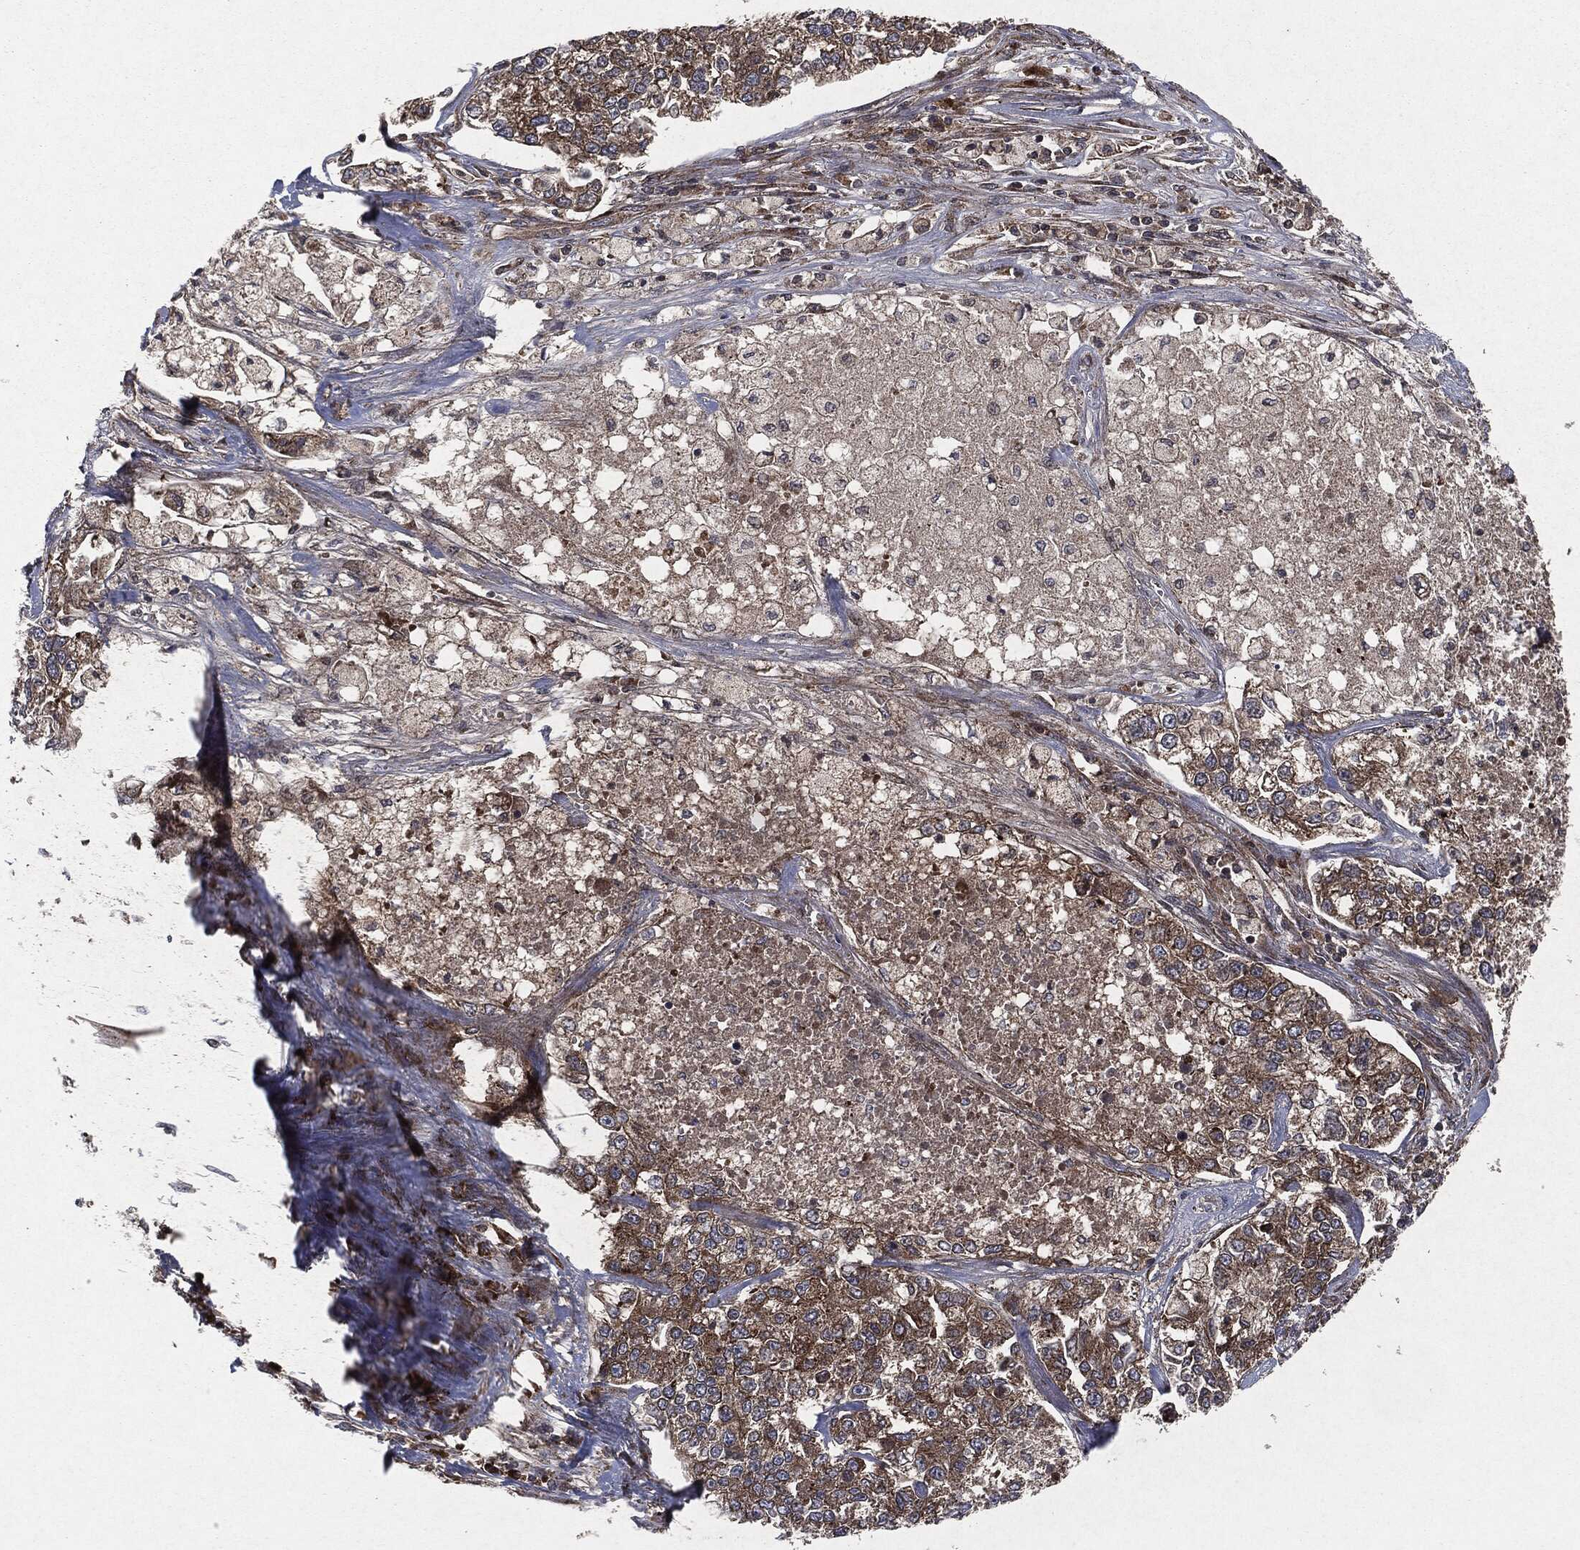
{"staining": {"intensity": "strong", "quantity": "25%-75%", "location": "cytoplasmic/membranous"}, "tissue": "lung cancer", "cell_type": "Tumor cells", "image_type": "cancer", "snomed": [{"axis": "morphology", "description": "Adenocarcinoma, NOS"}, {"axis": "topography", "description": "Lung"}], "caption": "This is an image of IHC staining of lung cancer (adenocarcinoma), which shows strong expression in the cytoplasmic/membranous of tumor cells.", "gene": "RAF1", "patient": {"sex": "male", "age": 49}}